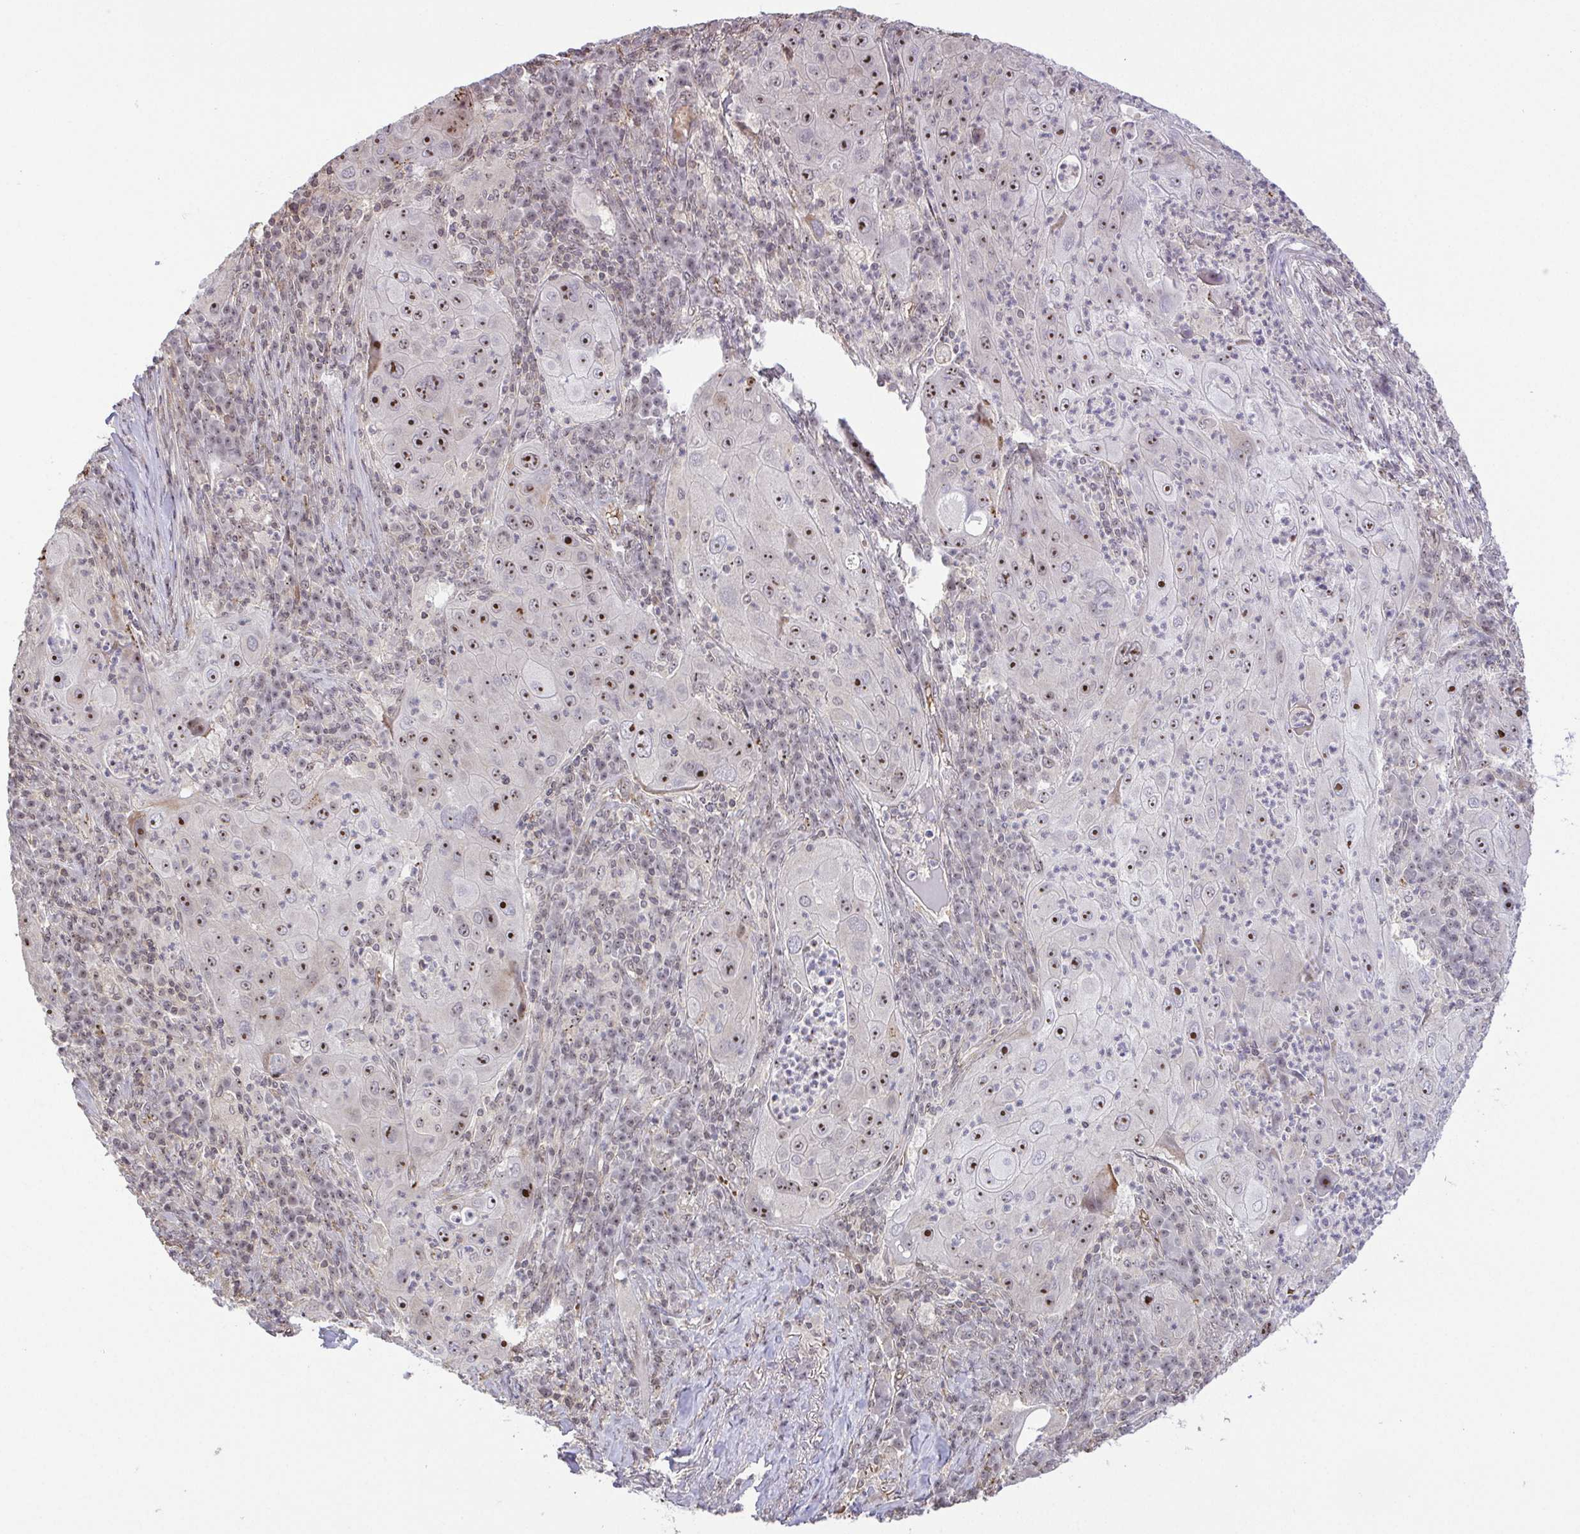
{"staining": {"intensity": "moderate", "quantity": "25%-75%", "location": "nuclear"}, "tissue": "lung cancer", "cell_type": "Tumor cells", "image_type": "cancer", "snomed": [{"axis": "morphology", "description": "Squamous cell carcinoma, NOS"}, {"axis": "topography", "description": "Lung"}], "caption": "IHC image of neoplastic tissue: human squamous cell carcinoma (lung) stained using IHC exhibits medium levels of moderate protein expression localized specifically in the nuclear of tumor cells, appearing as a nuclear brown color.", "gene": "RSL24D1", "patient": {"sex": "female", "age": 59}}